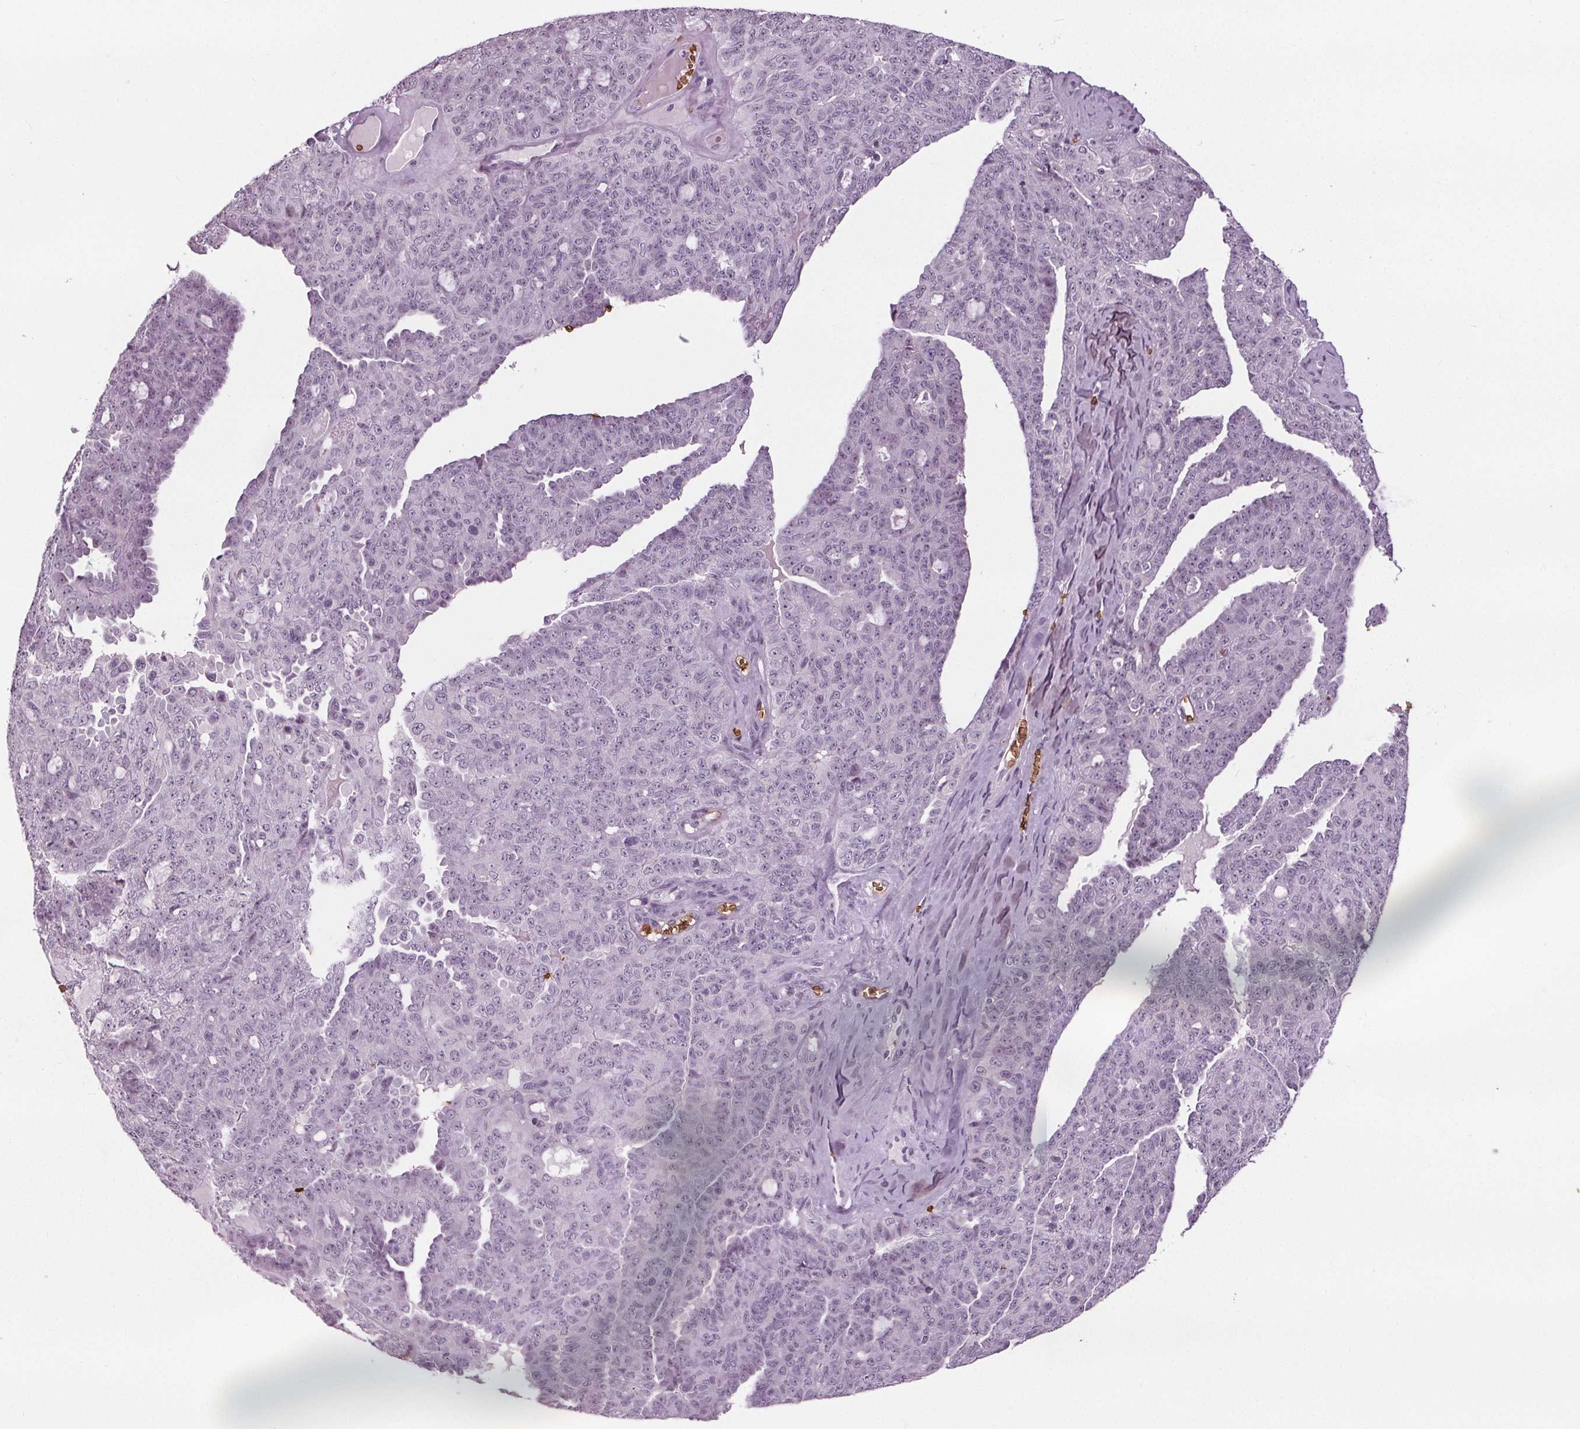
{"staining": {"intensity": "negative", "quantity": "none", "location": "none"}, "tissue": "ovarian cancer", "cell_type": "Tumor cells", "image_type": "cancer", "snomed": [{"axis": "morphology", "description": "Cystadenocarcinoma, serous, NOS"}, {"axis": "topography", "description": "Ovary"}], "caption": "Immunohistochemistry (IHC) of ovarian cancer shows no positivity in tumor cells.", "gene": "SLC4A1", "patient": {"sex": "female", "age": 71}}